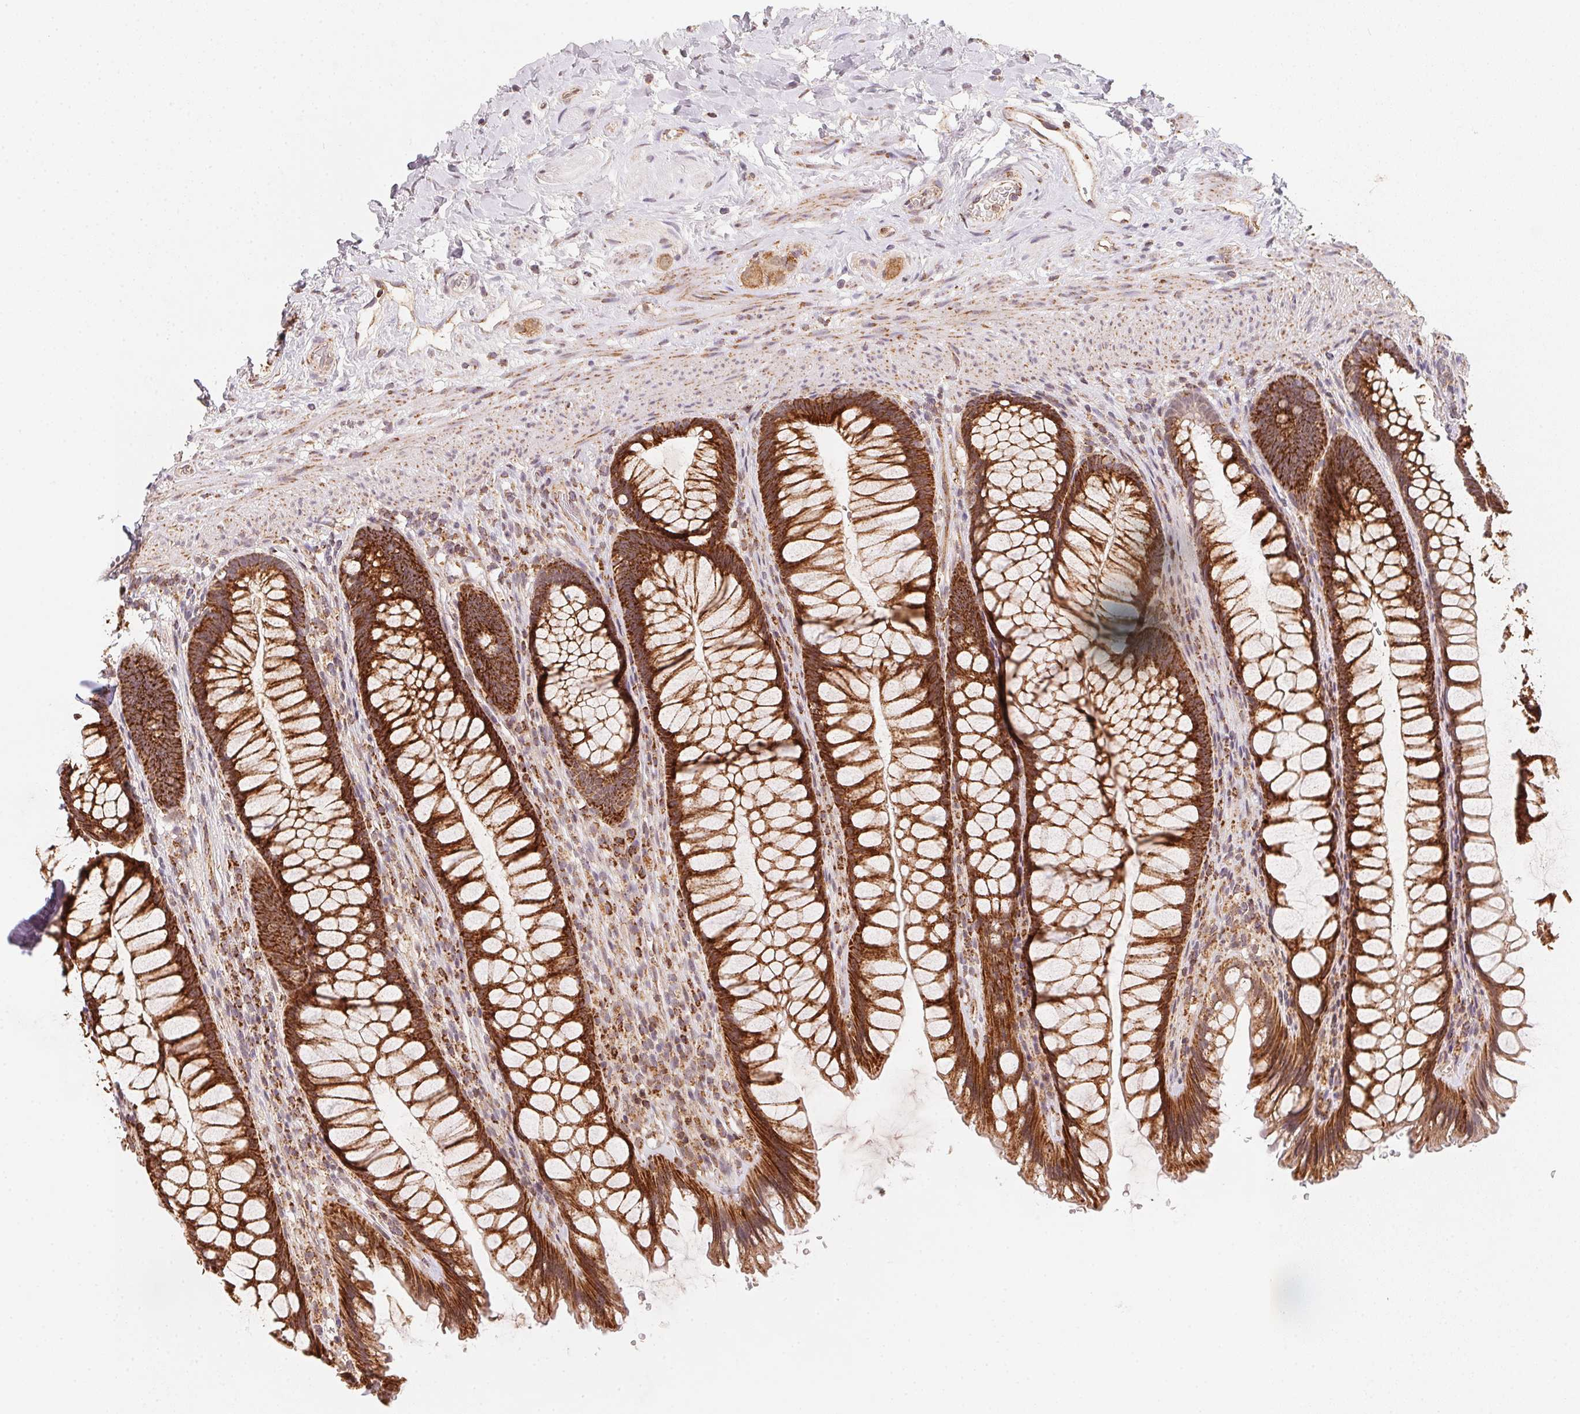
{"staining": {"intensity": "strong", "quantity": ">75%", "location": "cytoplasmic/membranous"}, "tissue": "rectum", "cell_type": "Glandular cells", "image_type": "normal", "snomed": [{"axis": "morphology", "description": "Normal tissue, NOS"}, {"axis": "topography", "description": "Rectum"}], "caption": "This is a histology image of immunohistochemistry staining of normal rectum, which shows strong staining in the cytoplasmic/membranous of glandular cells.", "gene": "NDUFS6", "patient": {"sex": "male", "age": 53}}